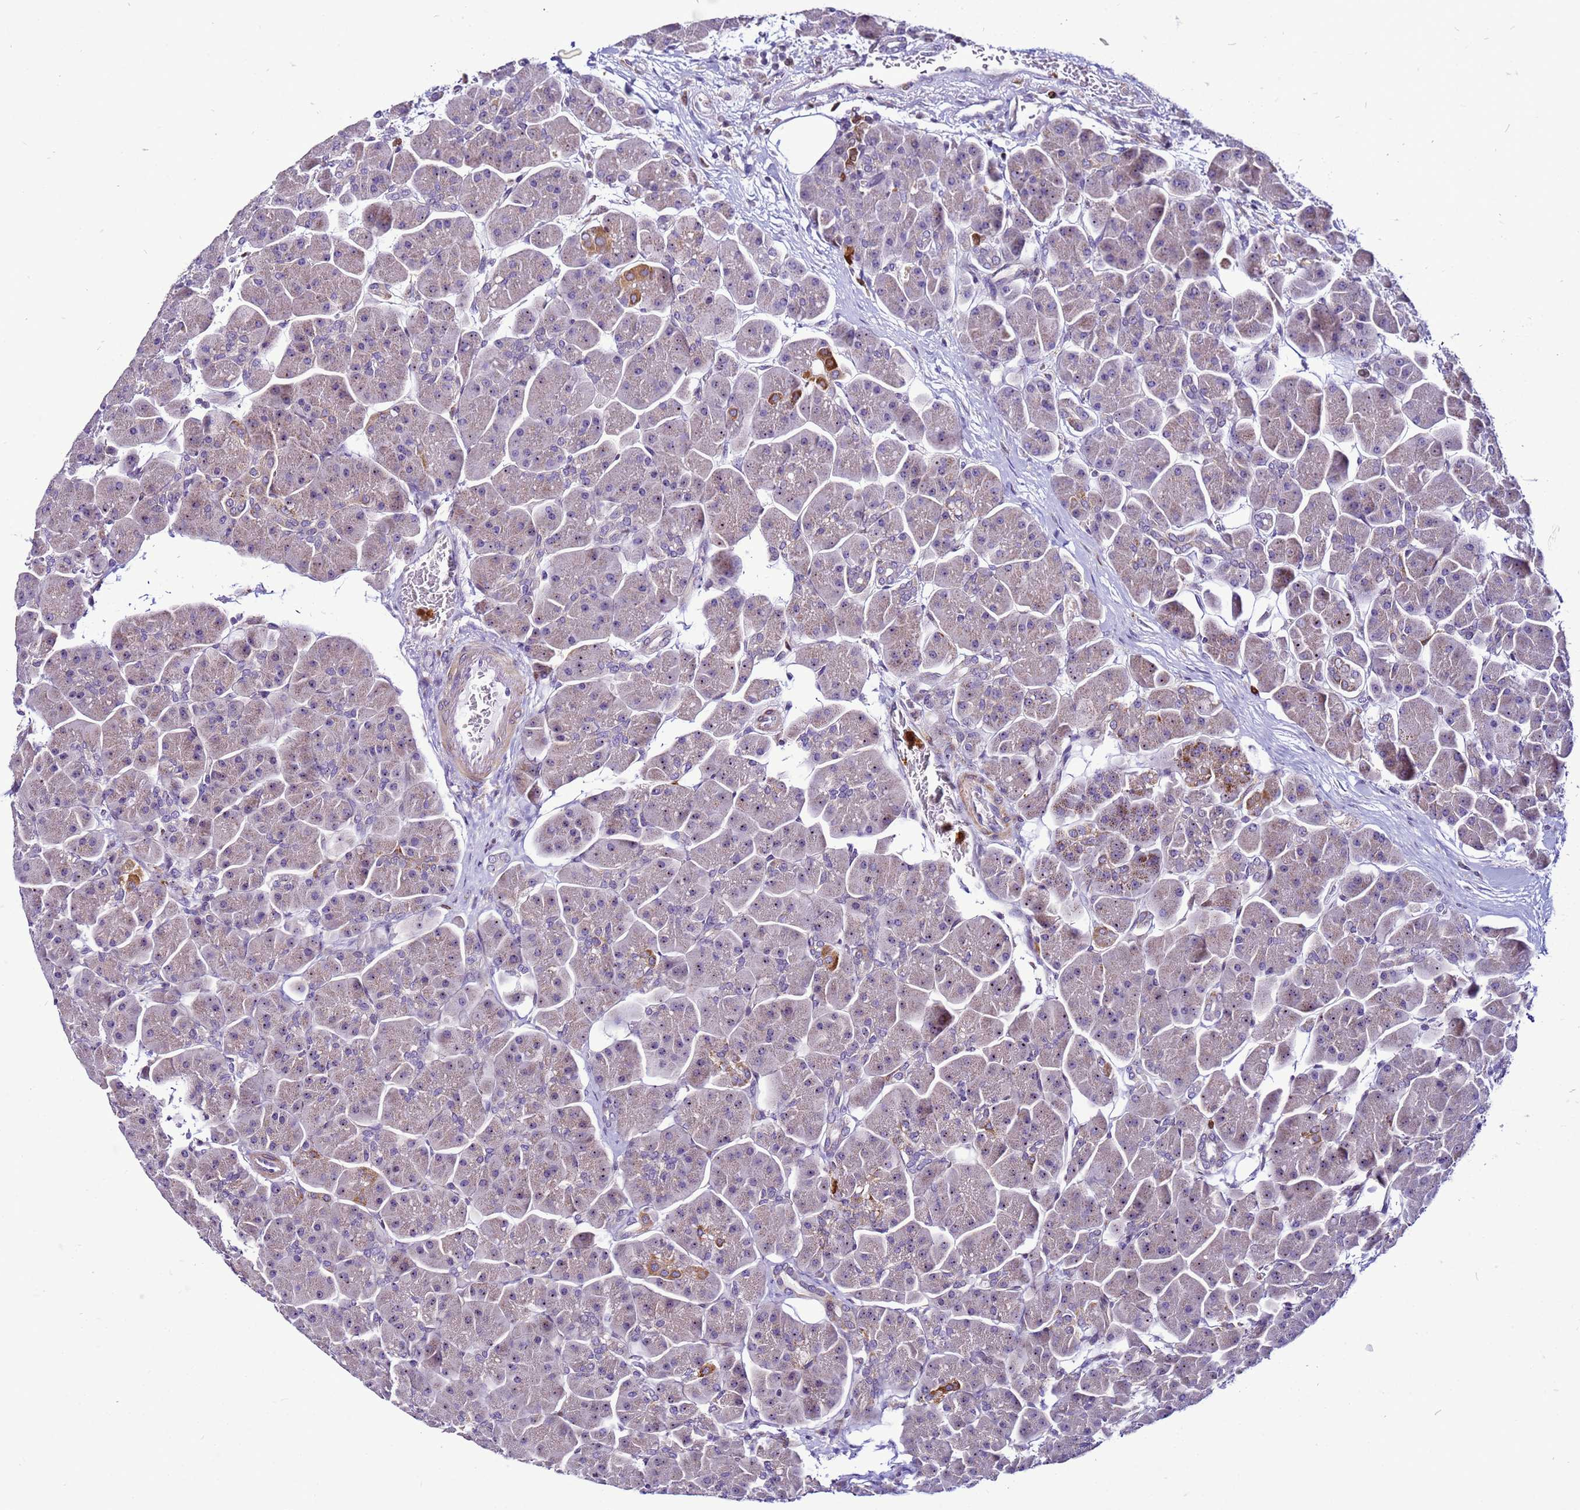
{"staining": {"intensity": "moderate", "quantity": "<25%", "location": "cytoplasmic/membranous"}, "tissue": "pancreas", "cell_type": "Exocrine glandular cells", "image_type": "normal", "snomed": [{"axis": "morphology", "description": "Normal tissue, NOS"}, {"axis": "topography", "description": "Pancreas"}], "caption": "Immunohistochemistry (IHC) of benign pancreas shows low levels of moderate cytoplasmic/membranous positivity in about <25% of exocrine glandular cells.", "gene": "VPS4B", "patient": {"sex": "male", "age": 66}}